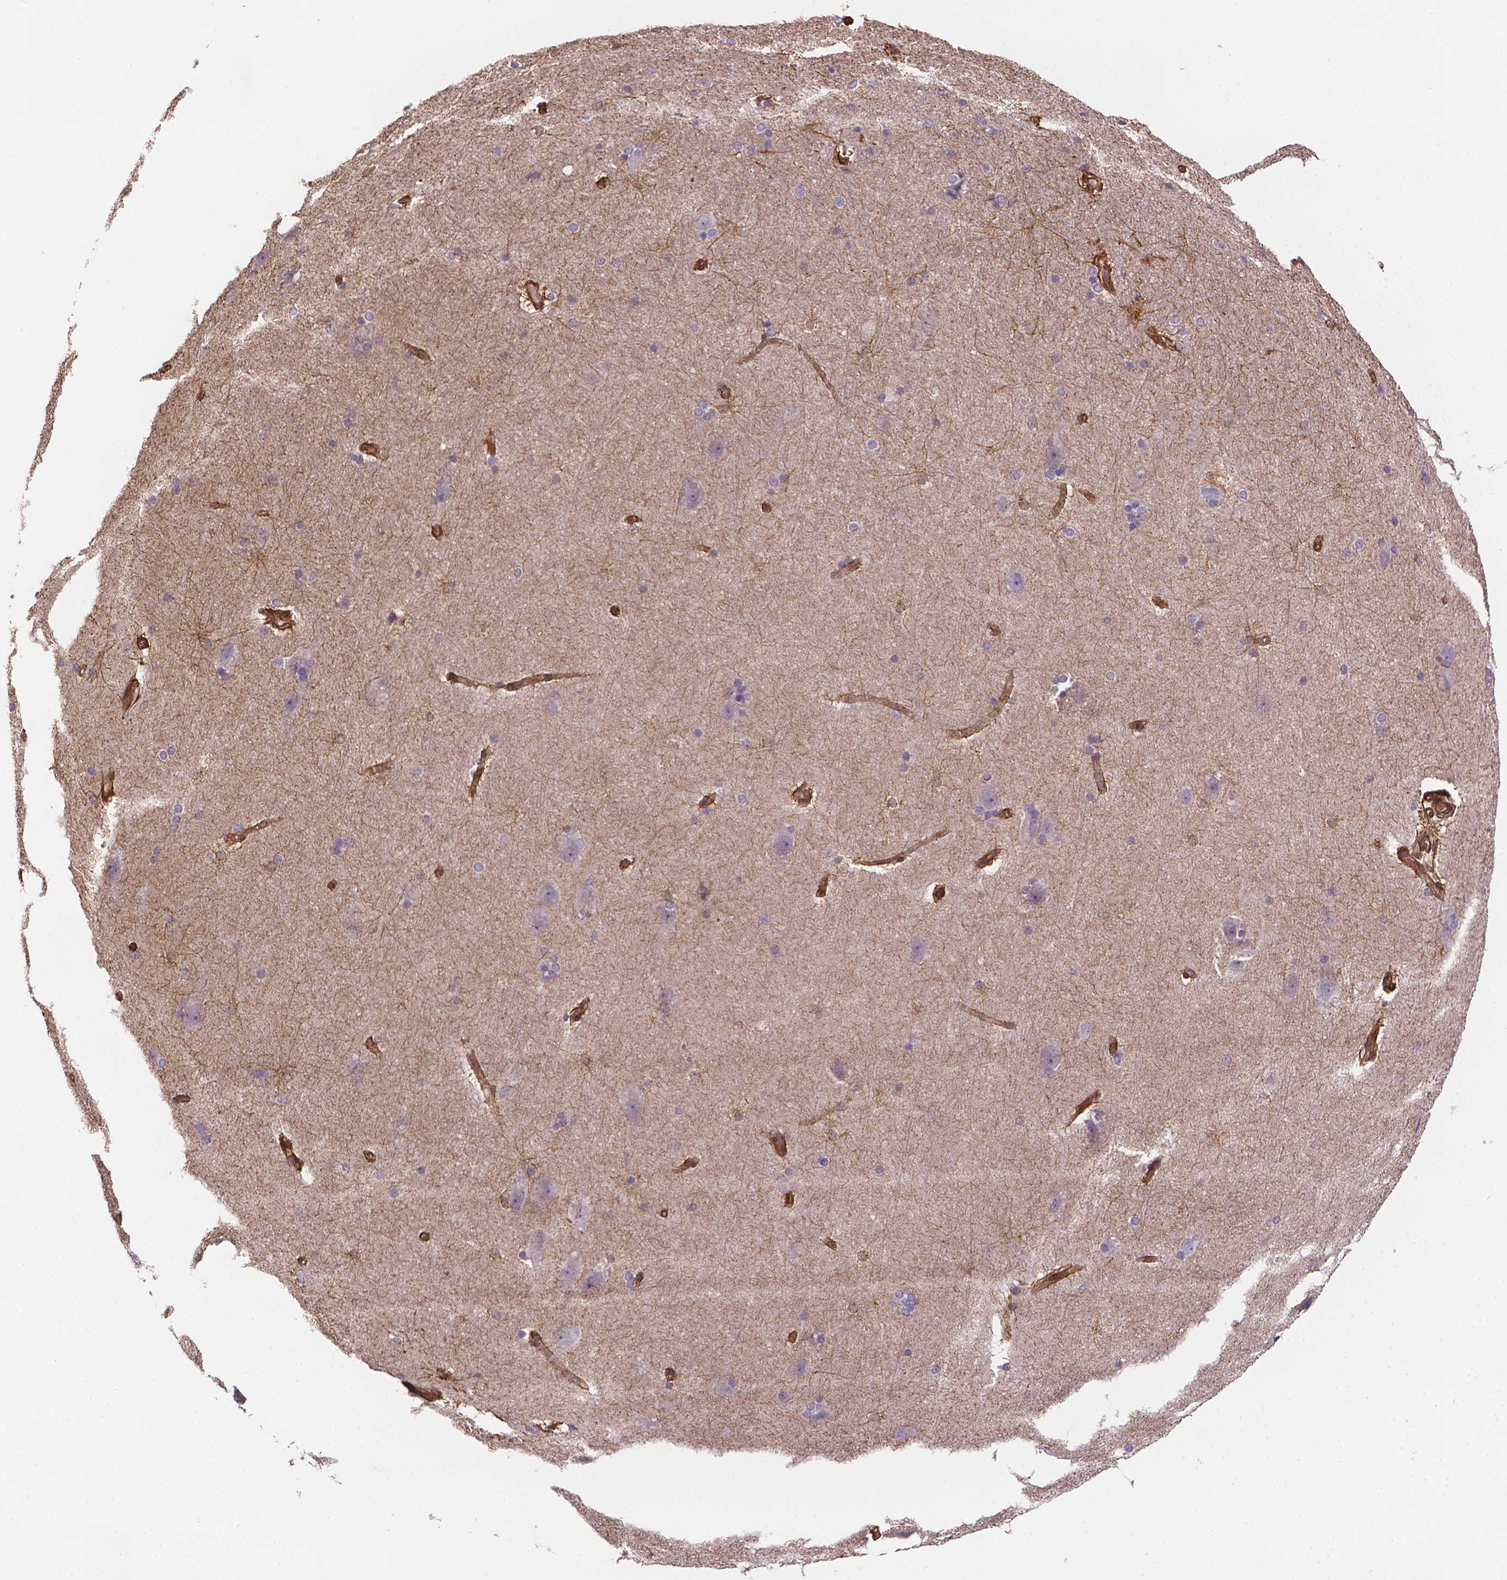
{"staining": {"intensity": "moderate", "quantity": "<25%", "location": "cytoplasmic/membranous"}, "tissue": "hippocampus", "cell_type": "Glial cells", "image_type": "normal", "snomed": [{"axis": "morphology", "description": "Normal tissue, NOS"}, {"axis": "topography", "description": "Cerebral cortex"}, {"axis": "topography", "description": "Hippocampus"}], "caption": "Glial cells show moderate cytoplasmic/membranous positivity in approximately <25% of cells in normal hippocampus. (DAB (3,3'-diaminobenzidine) = brown stain, brightfield microscopy at high magnification).", "gene": "YAP1", "patient": {"sex": "female", "age": 19}}